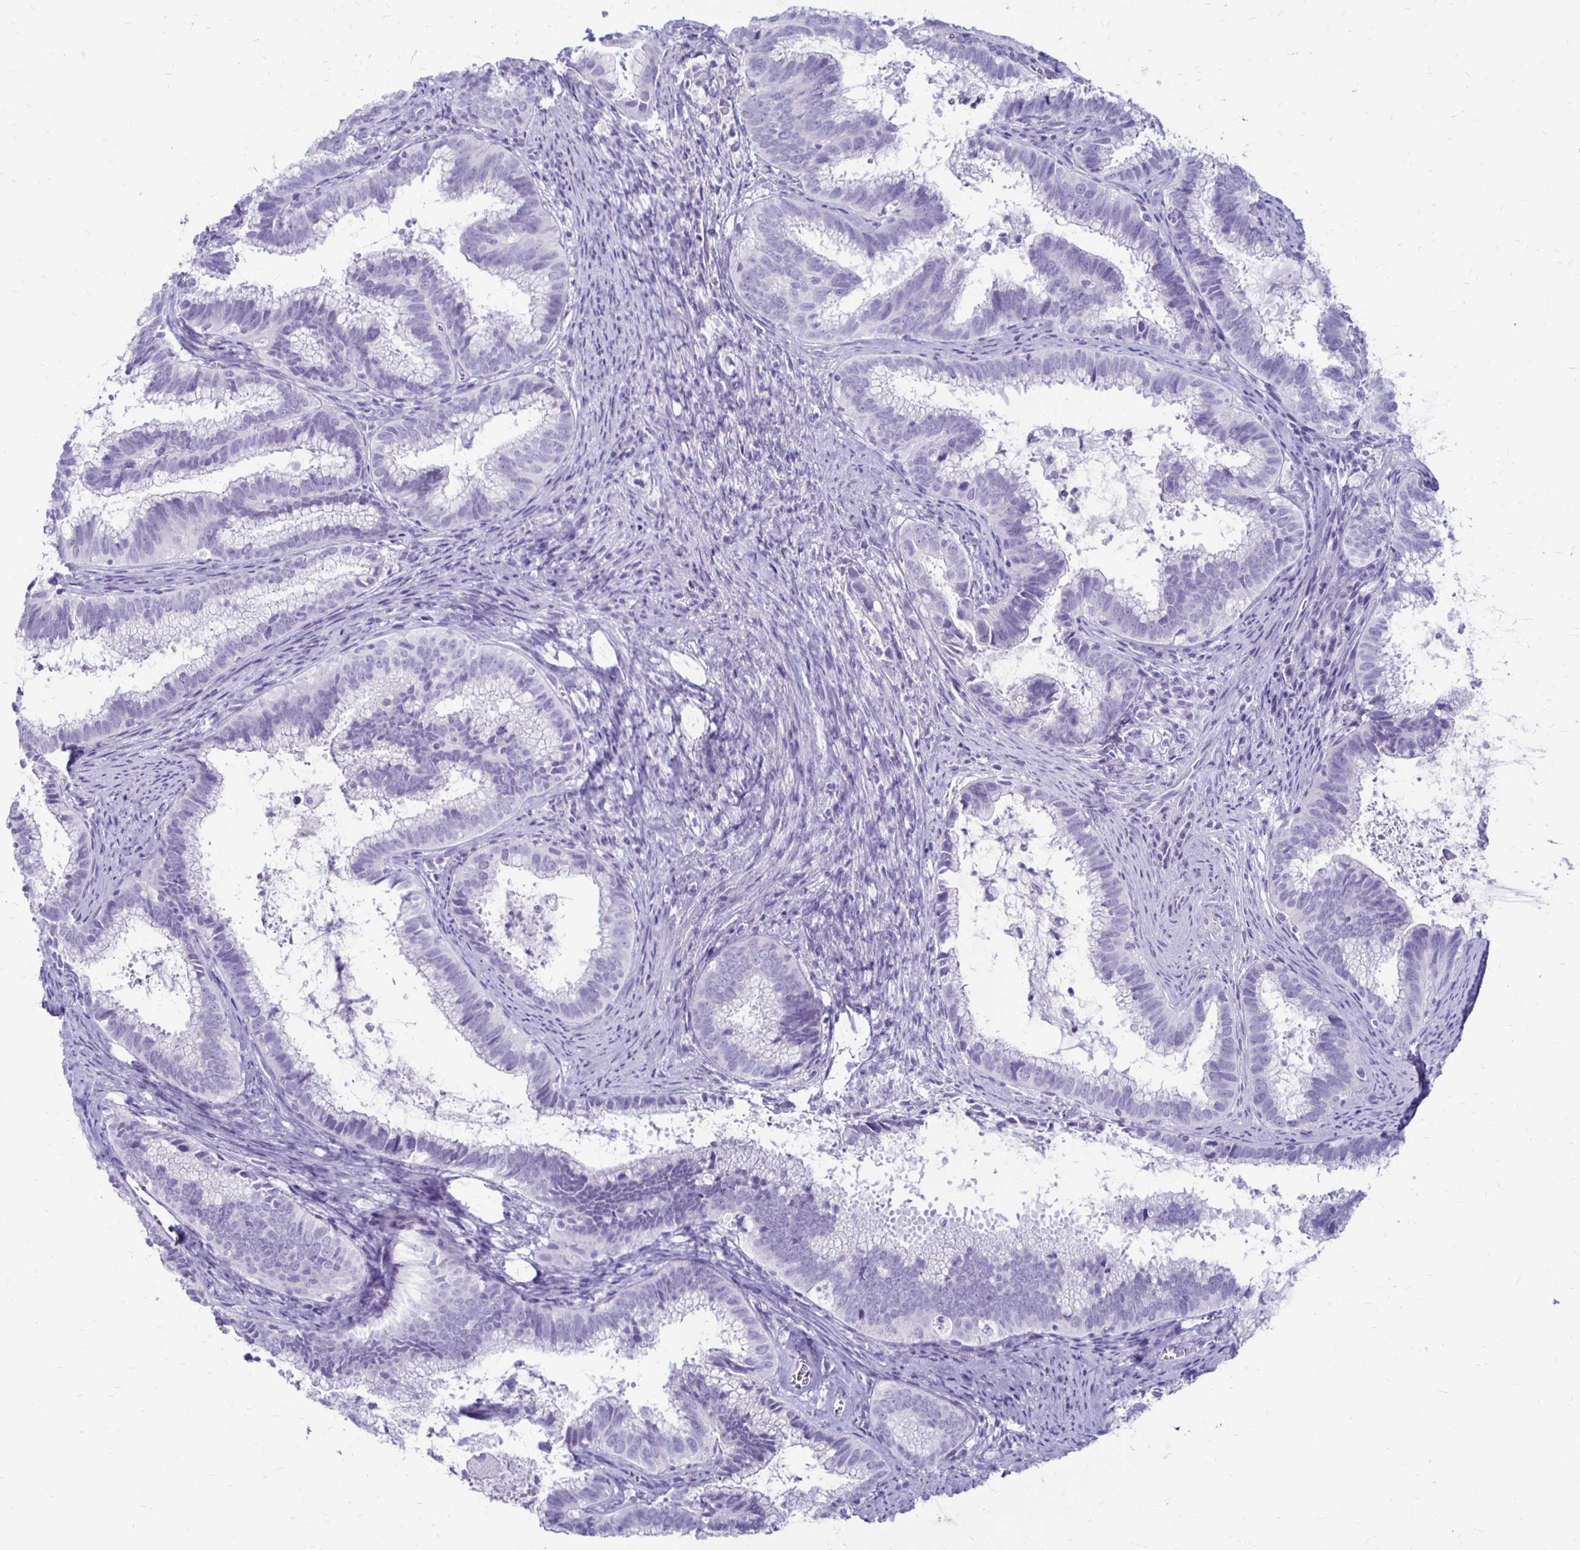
{"staining": {"intensity": "negative", "quantity": "none", "location": "none"}, "tissue": "cervical cancer", "cell_type": "Tumor cells", "image_type": "cancer", "snomed": [{"axis": "morphology", "description": "Adenocarcinoma, NOS"}, {"axis": "topography", "description": "Cervix"}], "caption": "High magnification brightfield microscopy of cervical cancer (adenocarcinoma) stained with DAB (brown) and counterstained with hematoxylin (blue): tumor cells show no significant staining.", "gene": "RYR1", "patient": {"sex": "female", "age": 61}}